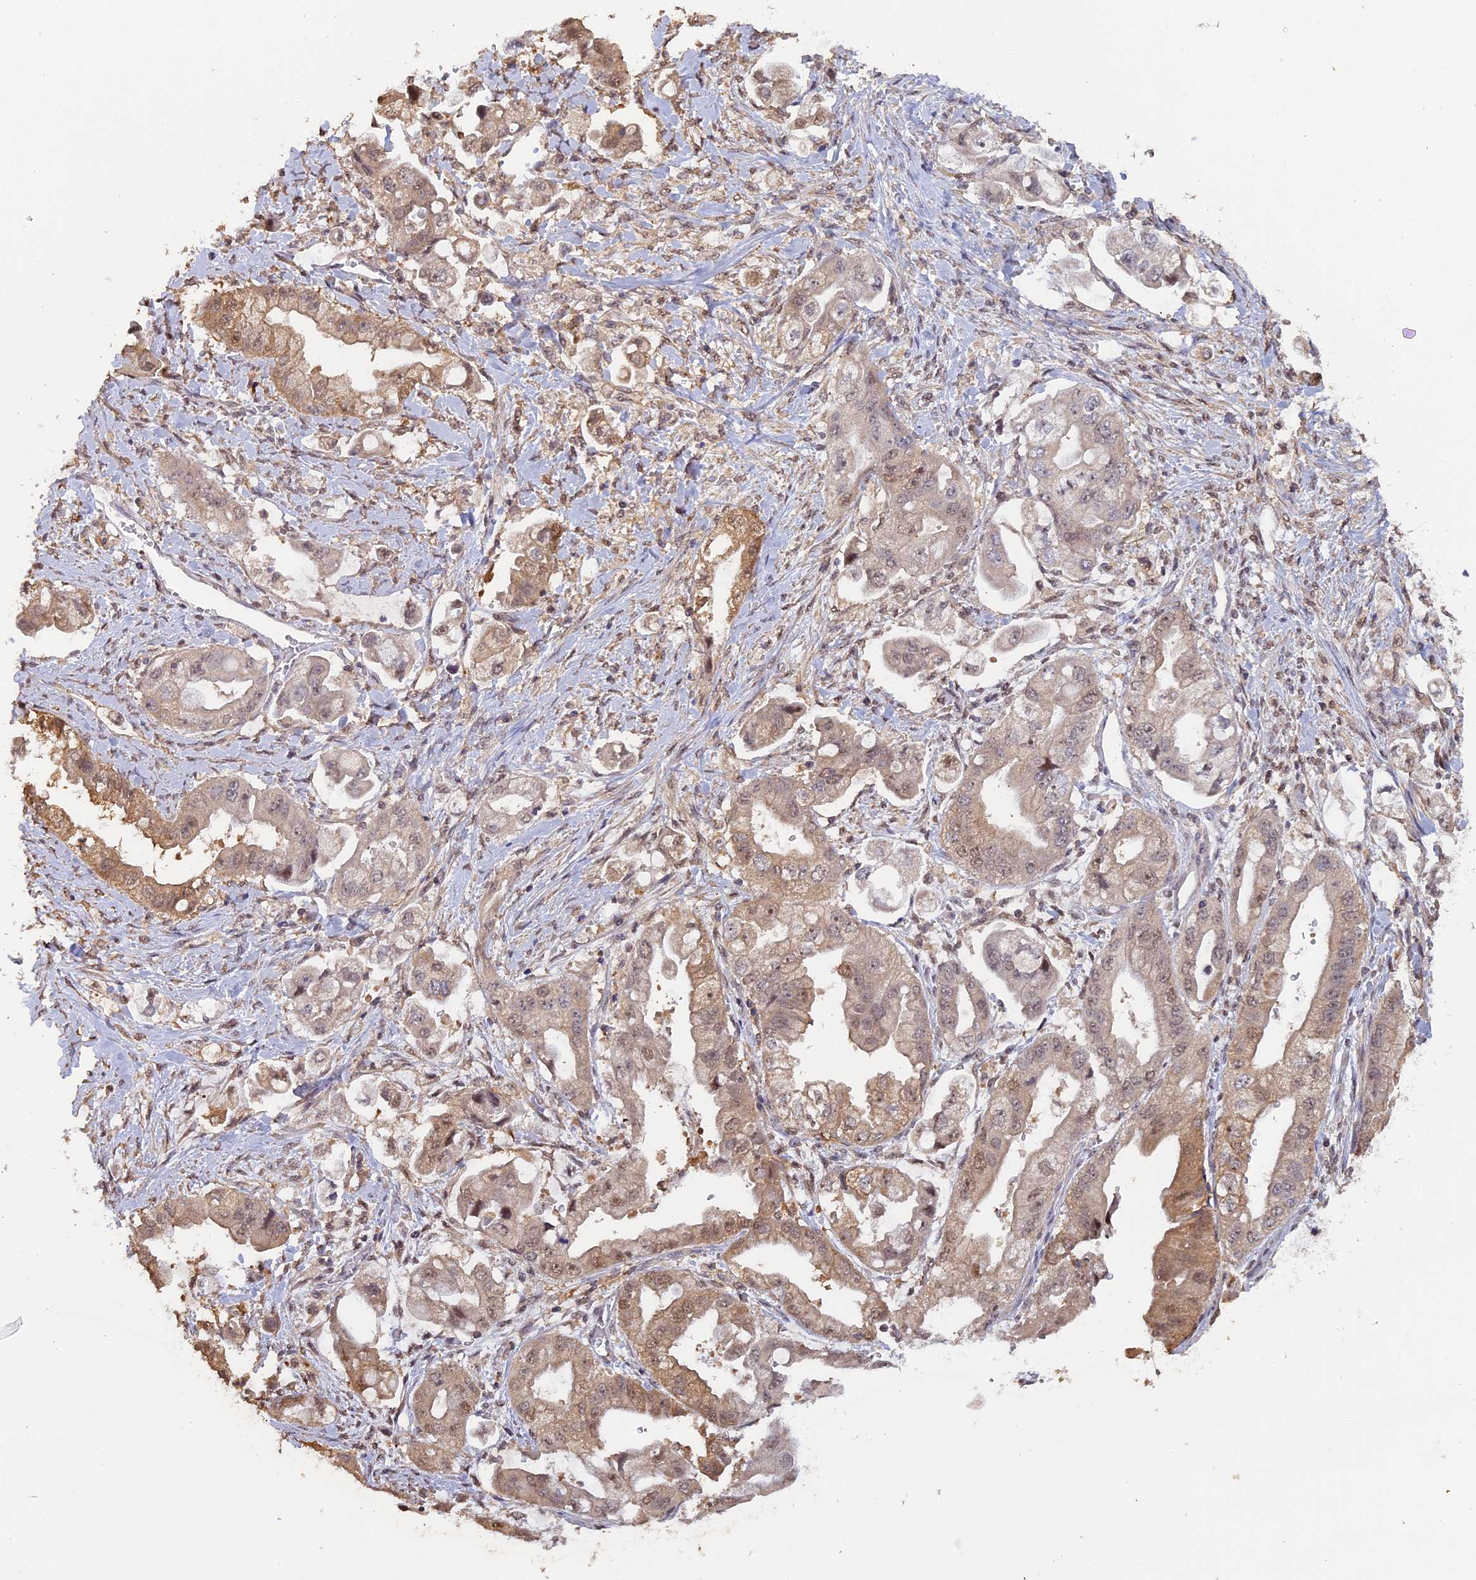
{"staining": {"intensity": "moderate", "quantity": ">75%", "location": "cytoplasmic/membranous,nuclear"}, "tissue": "stomach cancer", "cell_type": "Tumor cells", "image_type": "cancer", "snomed": [{"axis": "morphology", "description": "Adenocarcinoma, NOS"}, {"axis": "topography", "description": "Stomach"}], "caption": "IHC (DAB (3,3'-diaminobenzidine)) staining of human adenocarcinoma (stomach) shows moderate cytoplasmic/membranous and nuclear protein positivity in approximately >75% of tumor cells.", "gene": "FAM98C", "patient": {"sex": "male", "age": 62}}